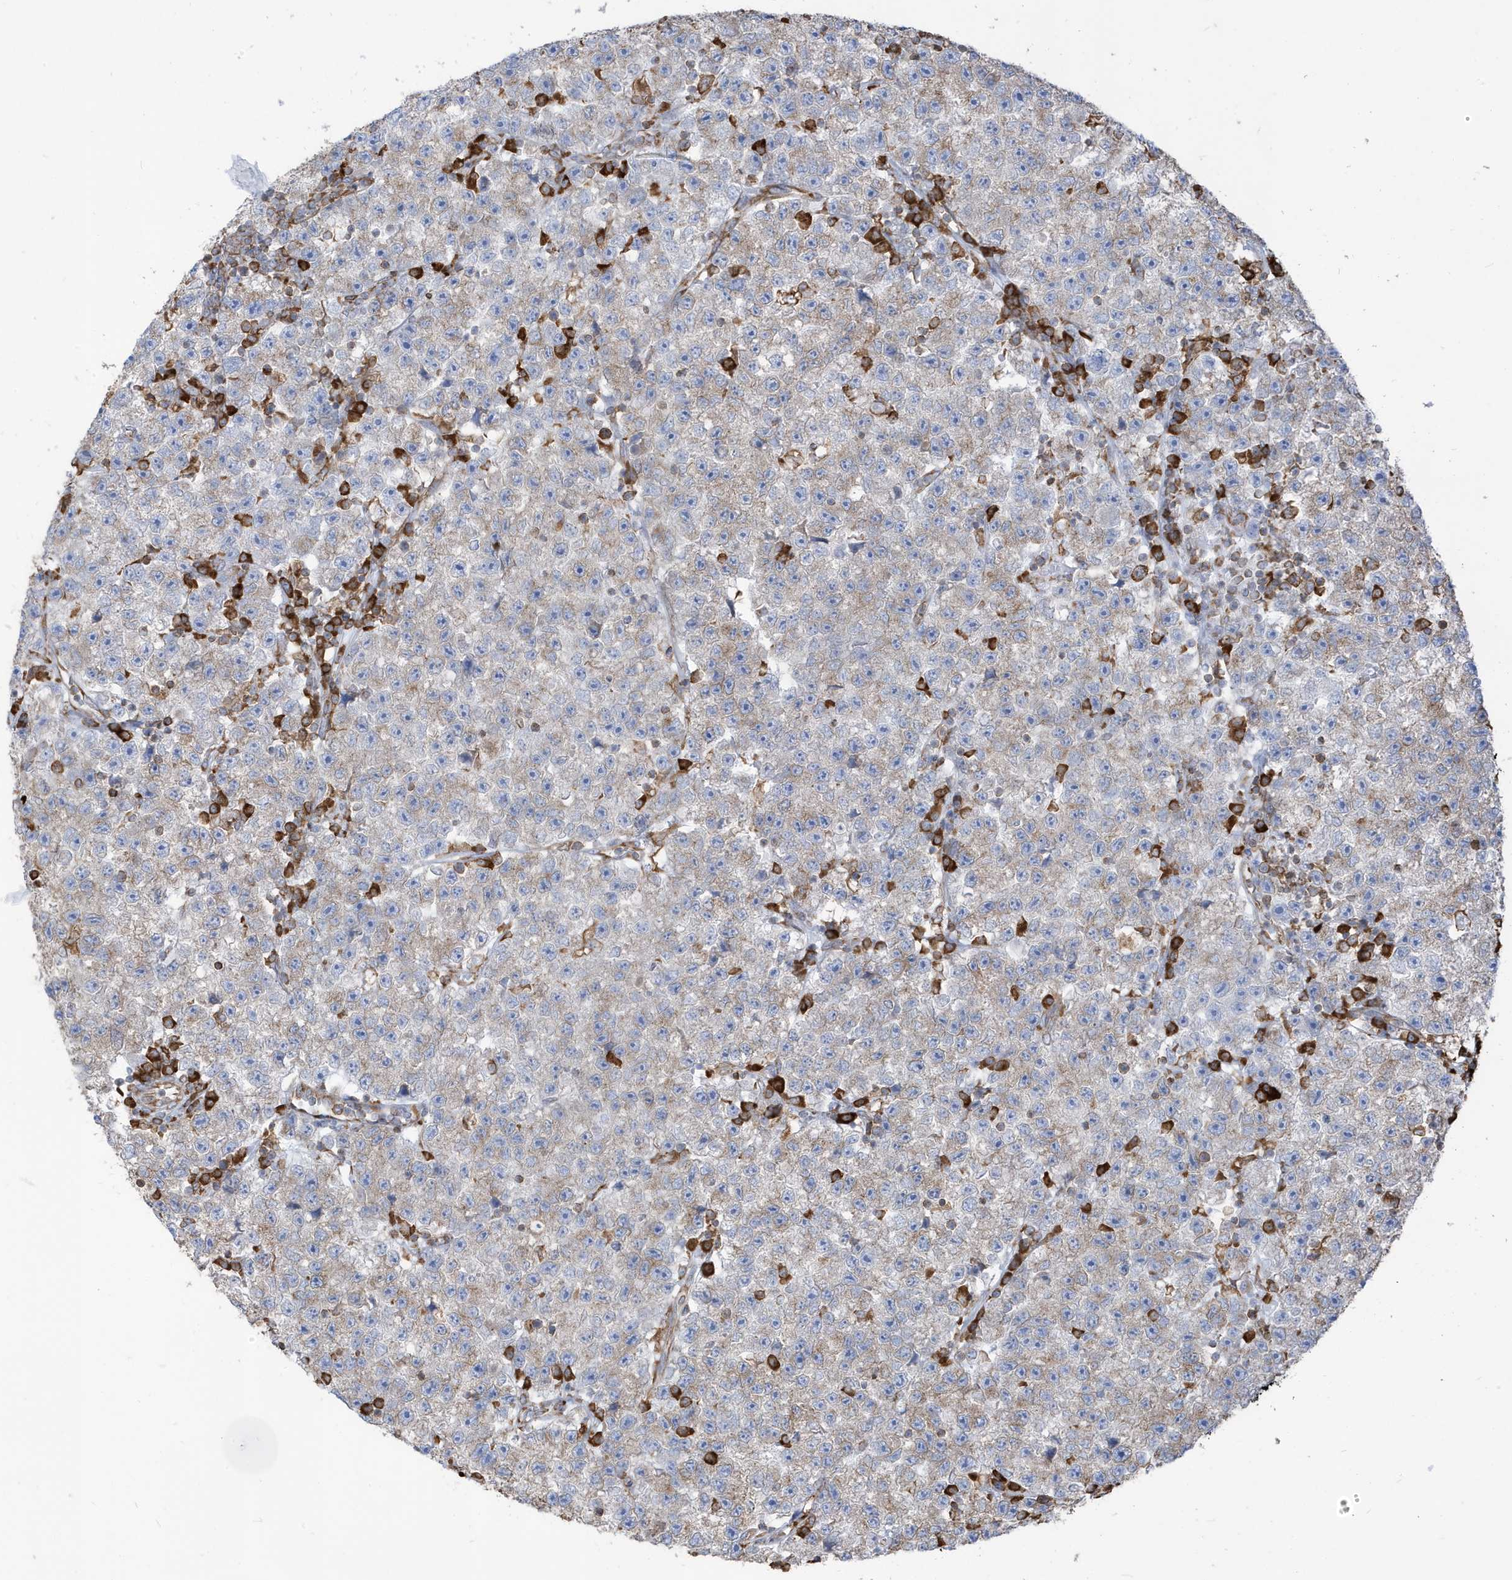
{"staining": {"intensity": "weak", "quantity": "25%-75%", "location": "cytoplasmic/membranous"}, "tissue": "testis cancer", "cell_type": "Tumor cells", "image_type": "cancer", "snomed": [{"axis": "morphology", "description": "Seminoma, NOS"}, {"axis": "topography", "description": "Testis"}], "caption": "Protein staining of testis cancer tissue reveals weak cytoplasmic/membranous expression in about 25%-75% of tumor cells.", "gene": "PDIA6", "patient": {"sex": "male", "age": 22}}